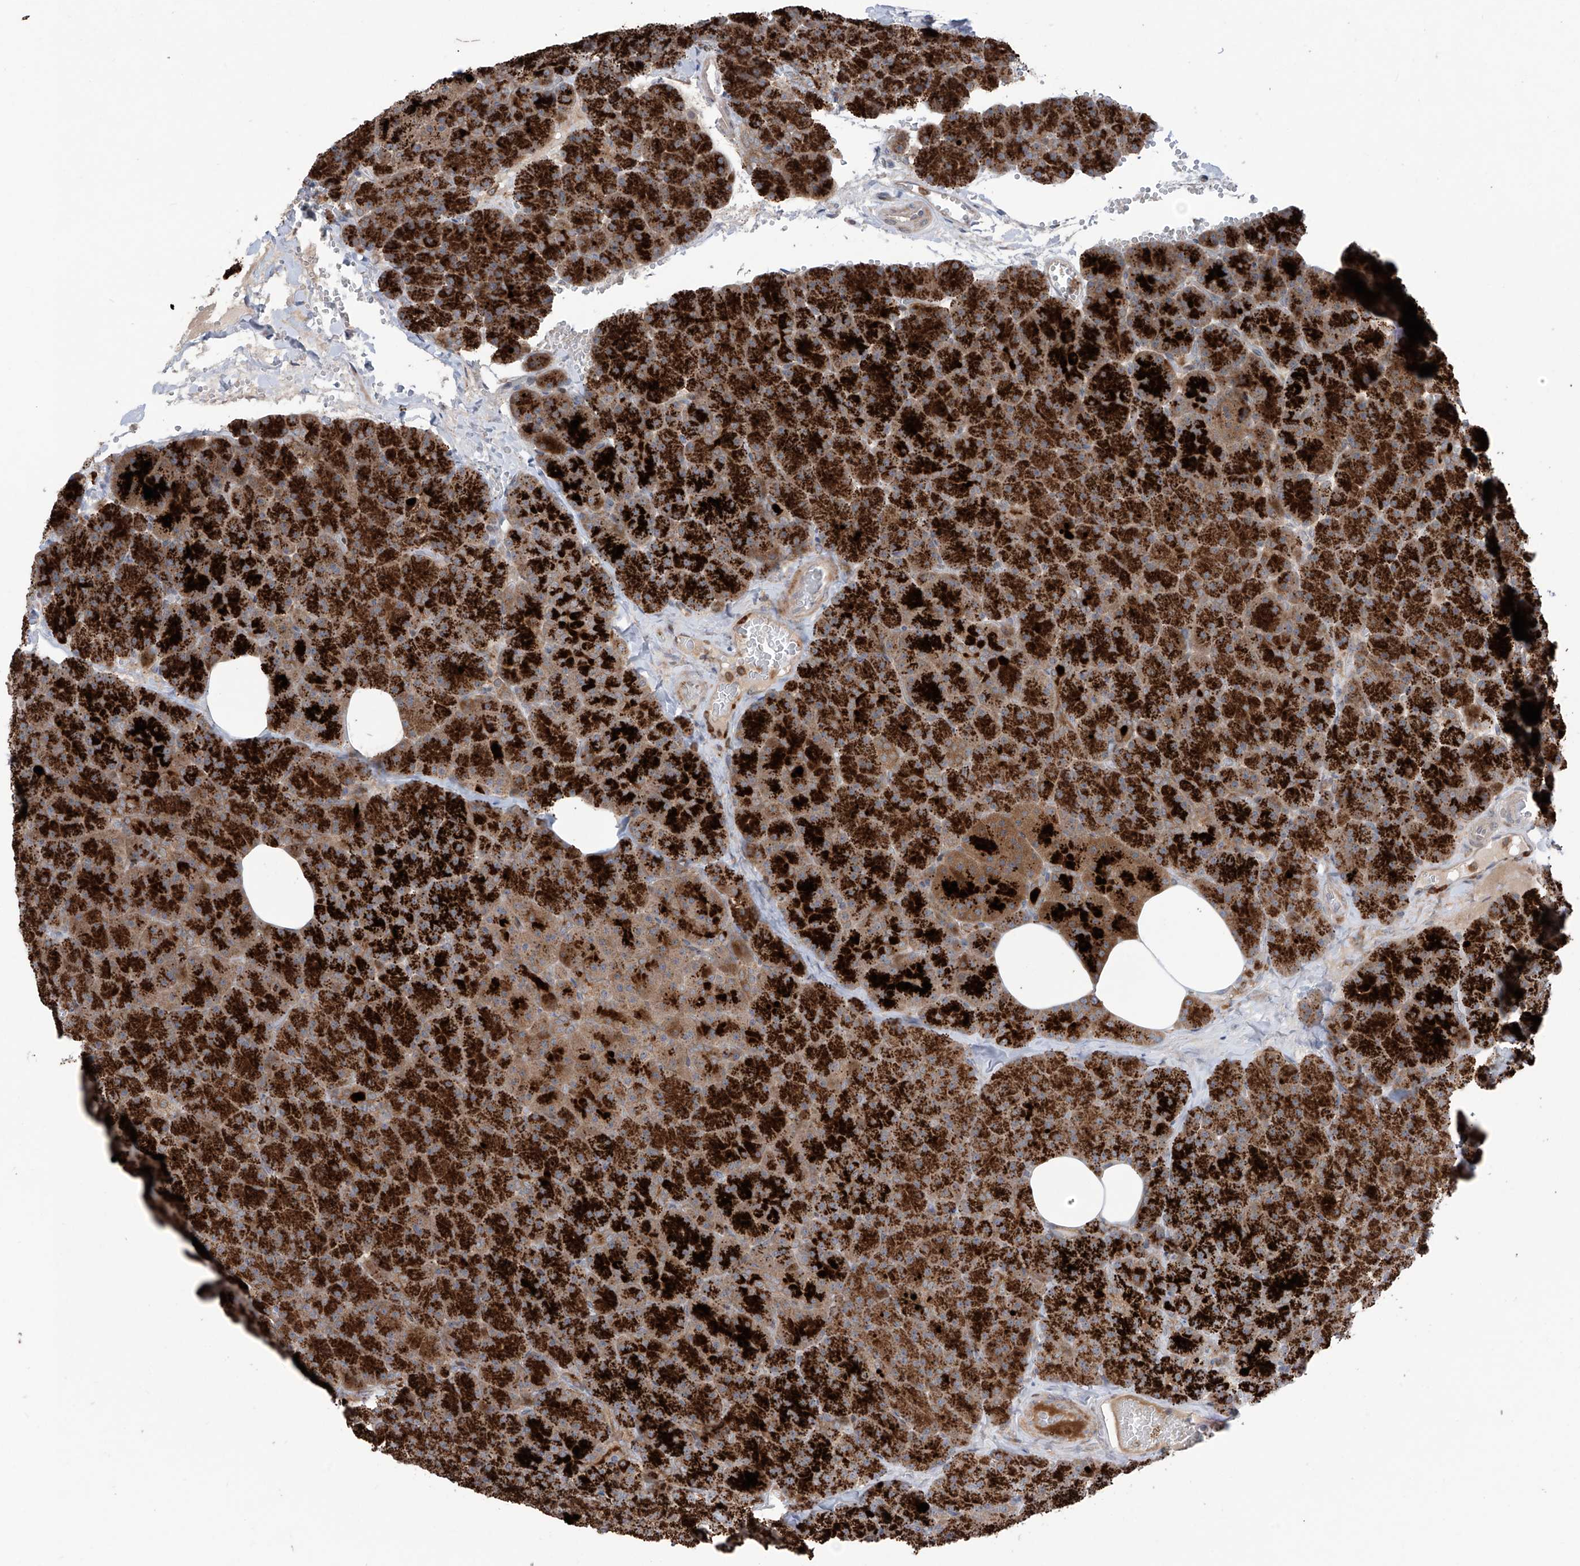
{"staining": {"intensity": "strong", "quantity": ">75%", "location": "cytoplasmic/membranous"}, "tissue": "pancreas", "cell_type": "Exocrine glandular cells", "image_type": "normal", "snomed": [{"axis": "morphology", "description": "Normal tissue, NOS"}, {"axis": "morphology", "description": "Carcinoid, malignant, NOS"}, {"axis": "topography", "description": "Pancreas"}], "caption": "Pancreas stained with DAB (3,3'-diaminobenzidine) immunohistochemistry shows high levels of strong cytoplasmic/membranous positivity in about >75% of exocrine glandular cells.", "gene": "SAMD3", "patient": {"sex": "female", "age": 35}}